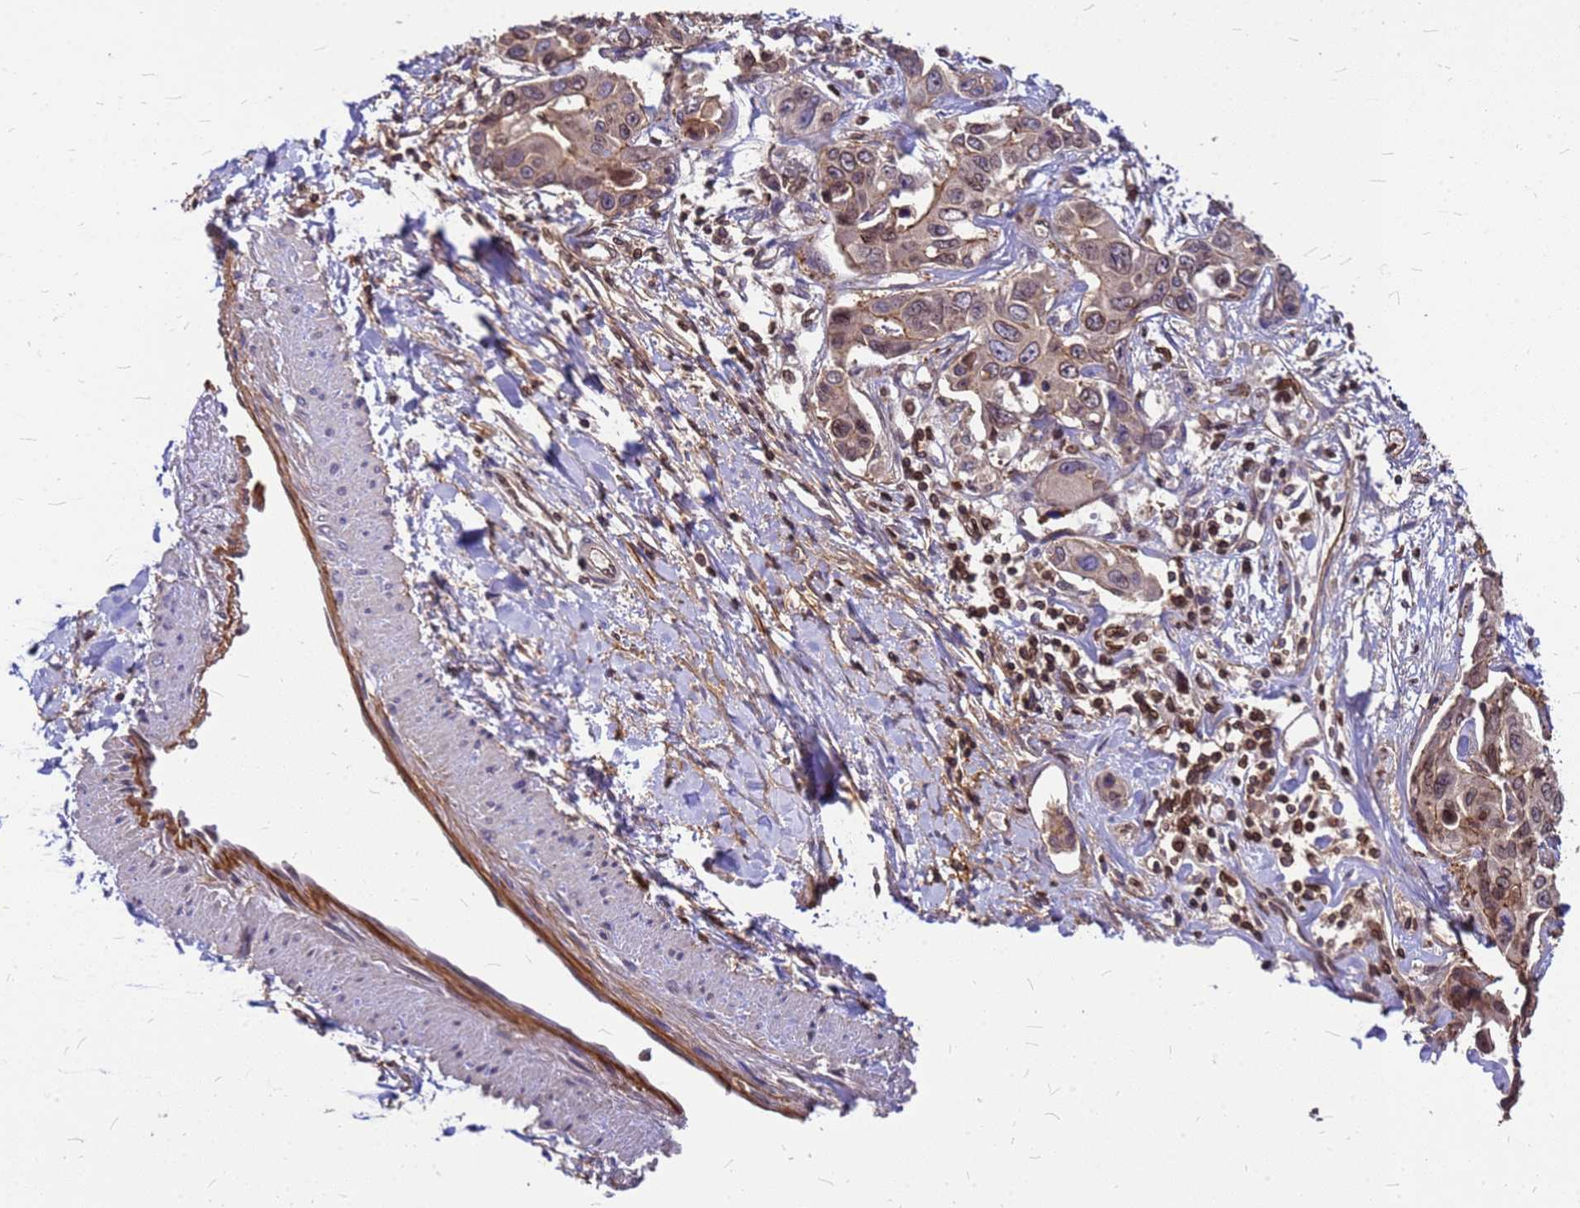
{"staining": {"intensity": "weak", "quantity": "25%-75%", "location": "cytoplasmic/membranous,nuclear"}, "tissue": "liver cancer", "cell_type": "Tumor cells", "image_type": "cancer", "snomed": [{"axis": "morphology", "description": "Cholangiocarcinoma"}, {"axis": "topography", "description": "Liver"}], "caption": "High-power microscopy captured an IHC micrograph of liver cancer, revealing weak cytoplasmic/membranous and nuclear staining in approximately 25%-75% of tumor cells. The staining is performed using DAB brown chromogen to label protein expression. The nuclei are counter-stained blue using hematoxylin.", "gene": "C1orf35", "patient": {"sex": "male", "age": 59}}